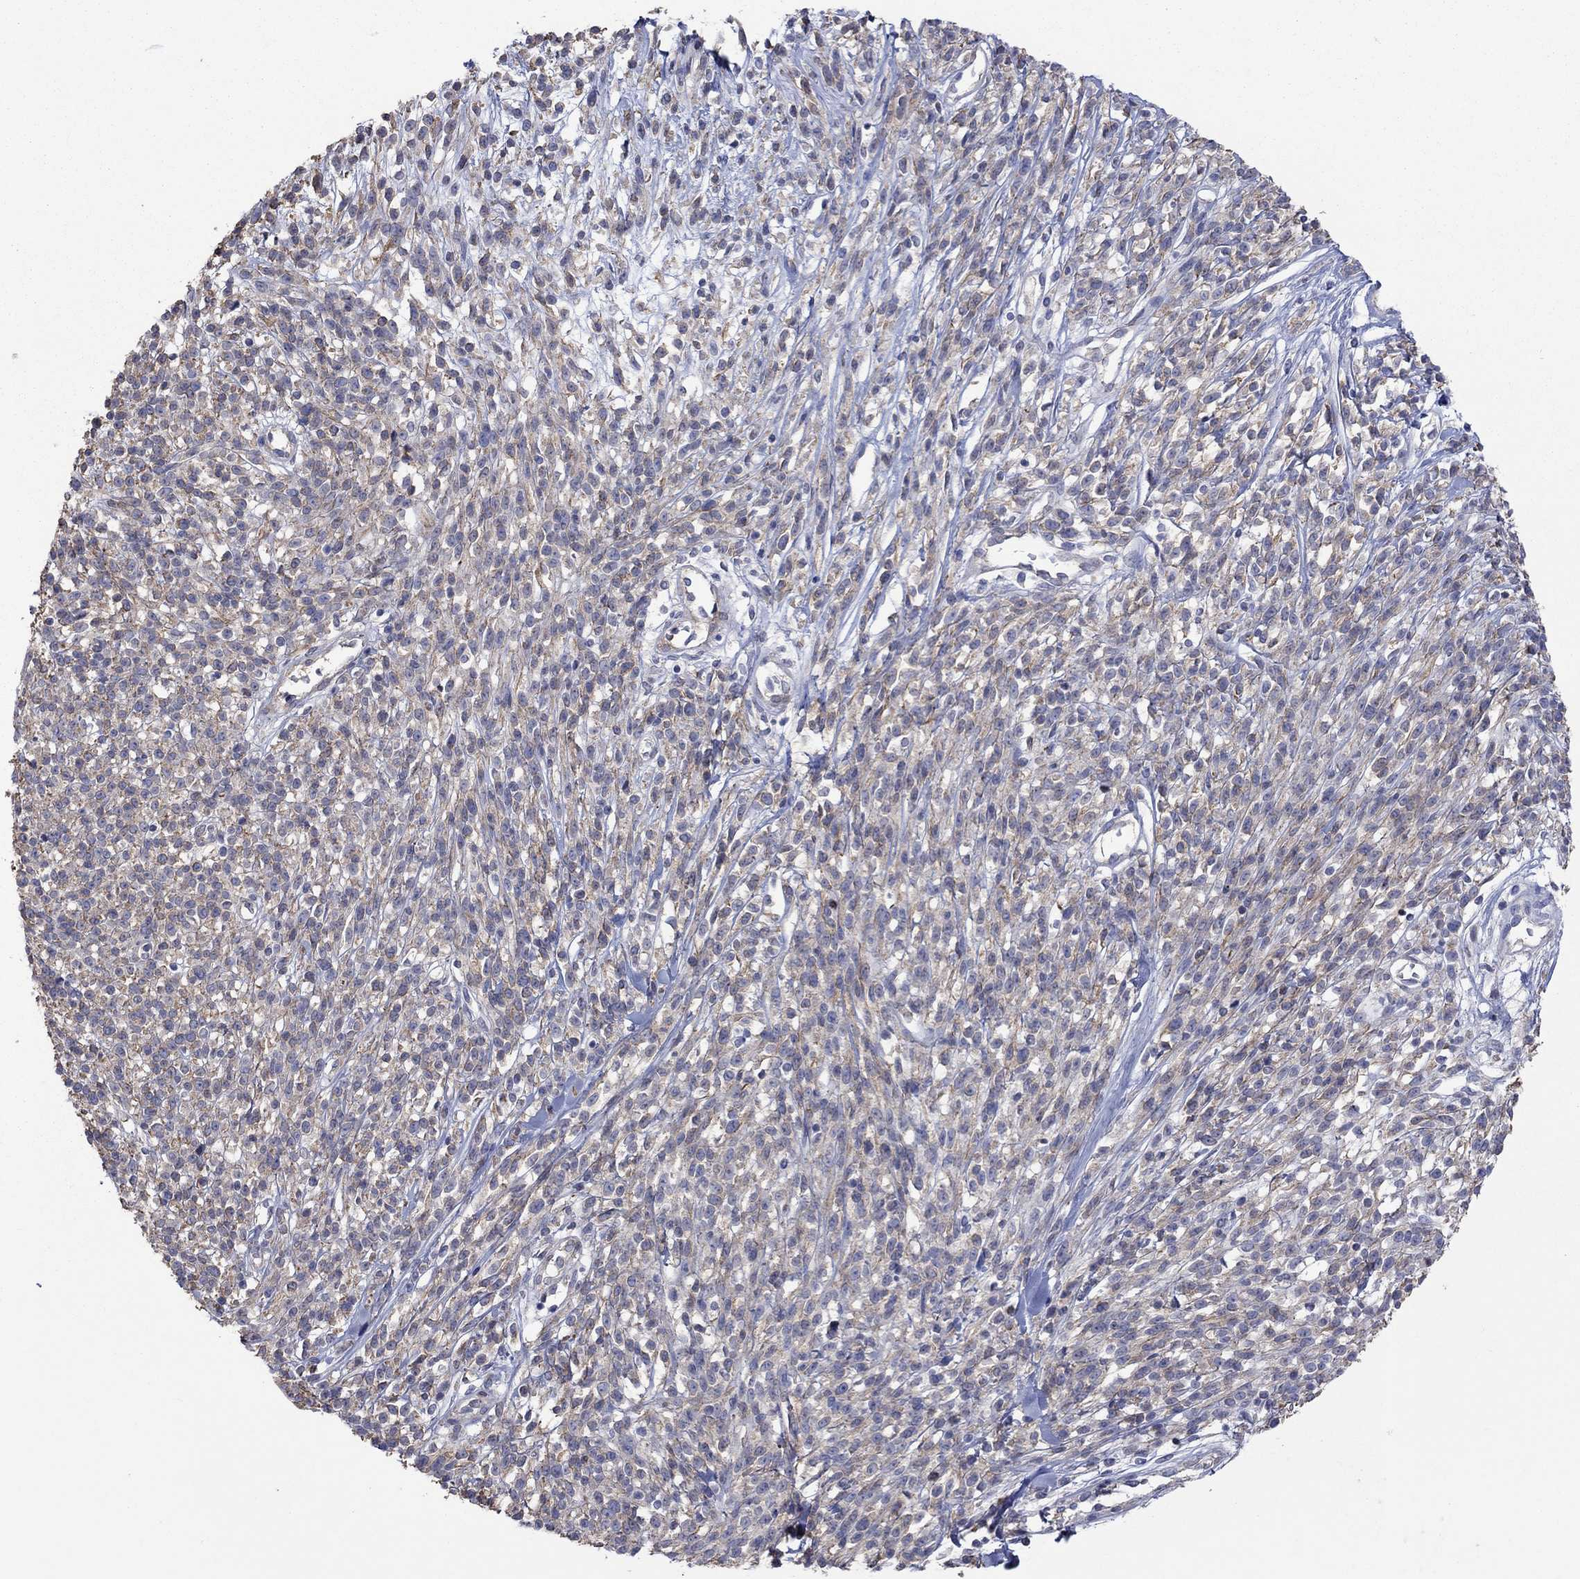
{"staining": {"intensity": "weak", "quantity": "25%-75%", "location": "cytoplasmic/membranous"}, "tissue": "melanoma", "cell_type": "Tumor cells", "image_type": "cancer", "snomed": [{"axis": "morphology", "description": "Malignant melanoma, NOS"}, {"axis": "topography", "description": "Skin"}, {"axis": "topography", "description": "Skin of trunk"}], "caption": "There is low levels of weak cytoplasmic/membranous positivity in tumor cells of melanoma, as demonstrated by immunohistochemical staining (brown color).", "gene": "TPRN", "patient": {"sex": "male", "age": 74}}